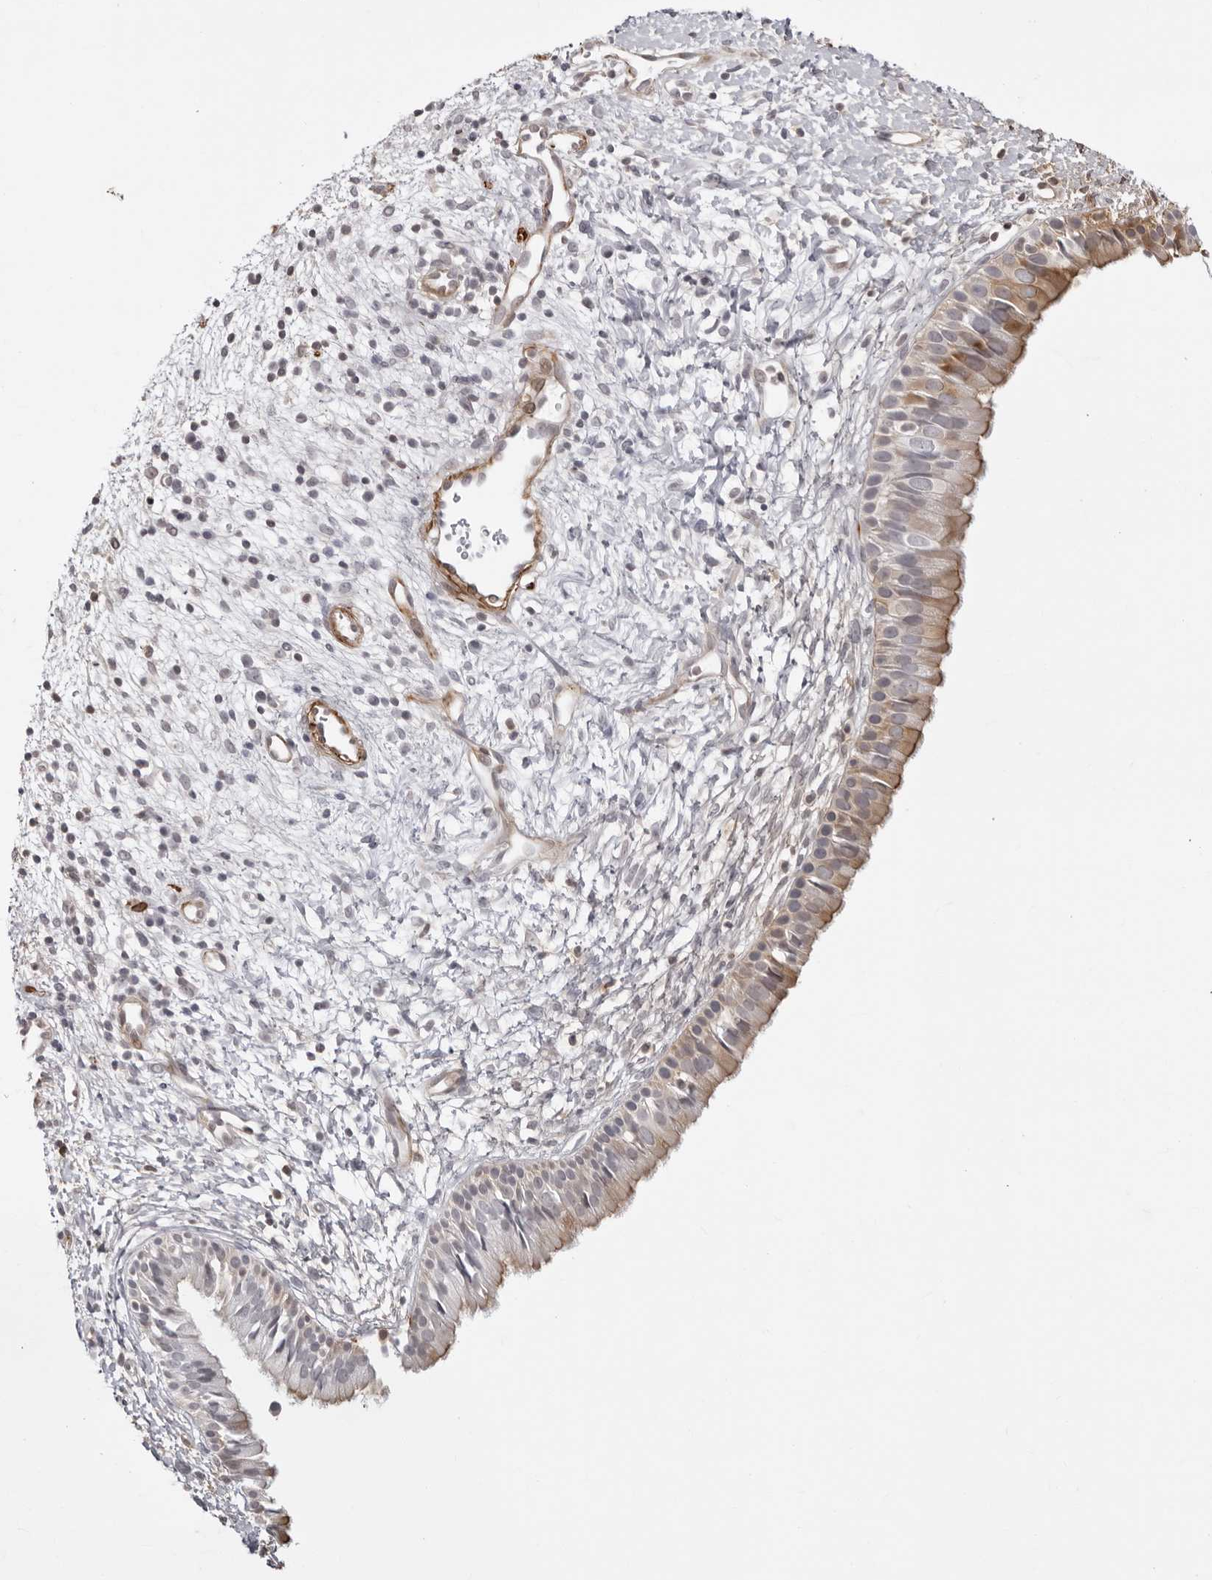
{"staining": {"intensity": "weak", "quantity": ">75%", "location": "cytoplasmic/membranous"}, "tissue": "nasopharynx", "cell_type": "Respiratory epithelial cells", "image_type": "normal", "snomed": [{"axis": "morphology", "description": "Normal tissue, NOS"}, {"axis": "topography", "description": "Nasopharynx"}], "caption": "This is a micrograph of immunohistochemistry (IHC) staining of benign nasopharynx, which shows weak expression in the cytoplasmic/membranous of respiratory epithelial cells.", "gene": "UNK", "patient": {"sex": "male", "age": 22}}